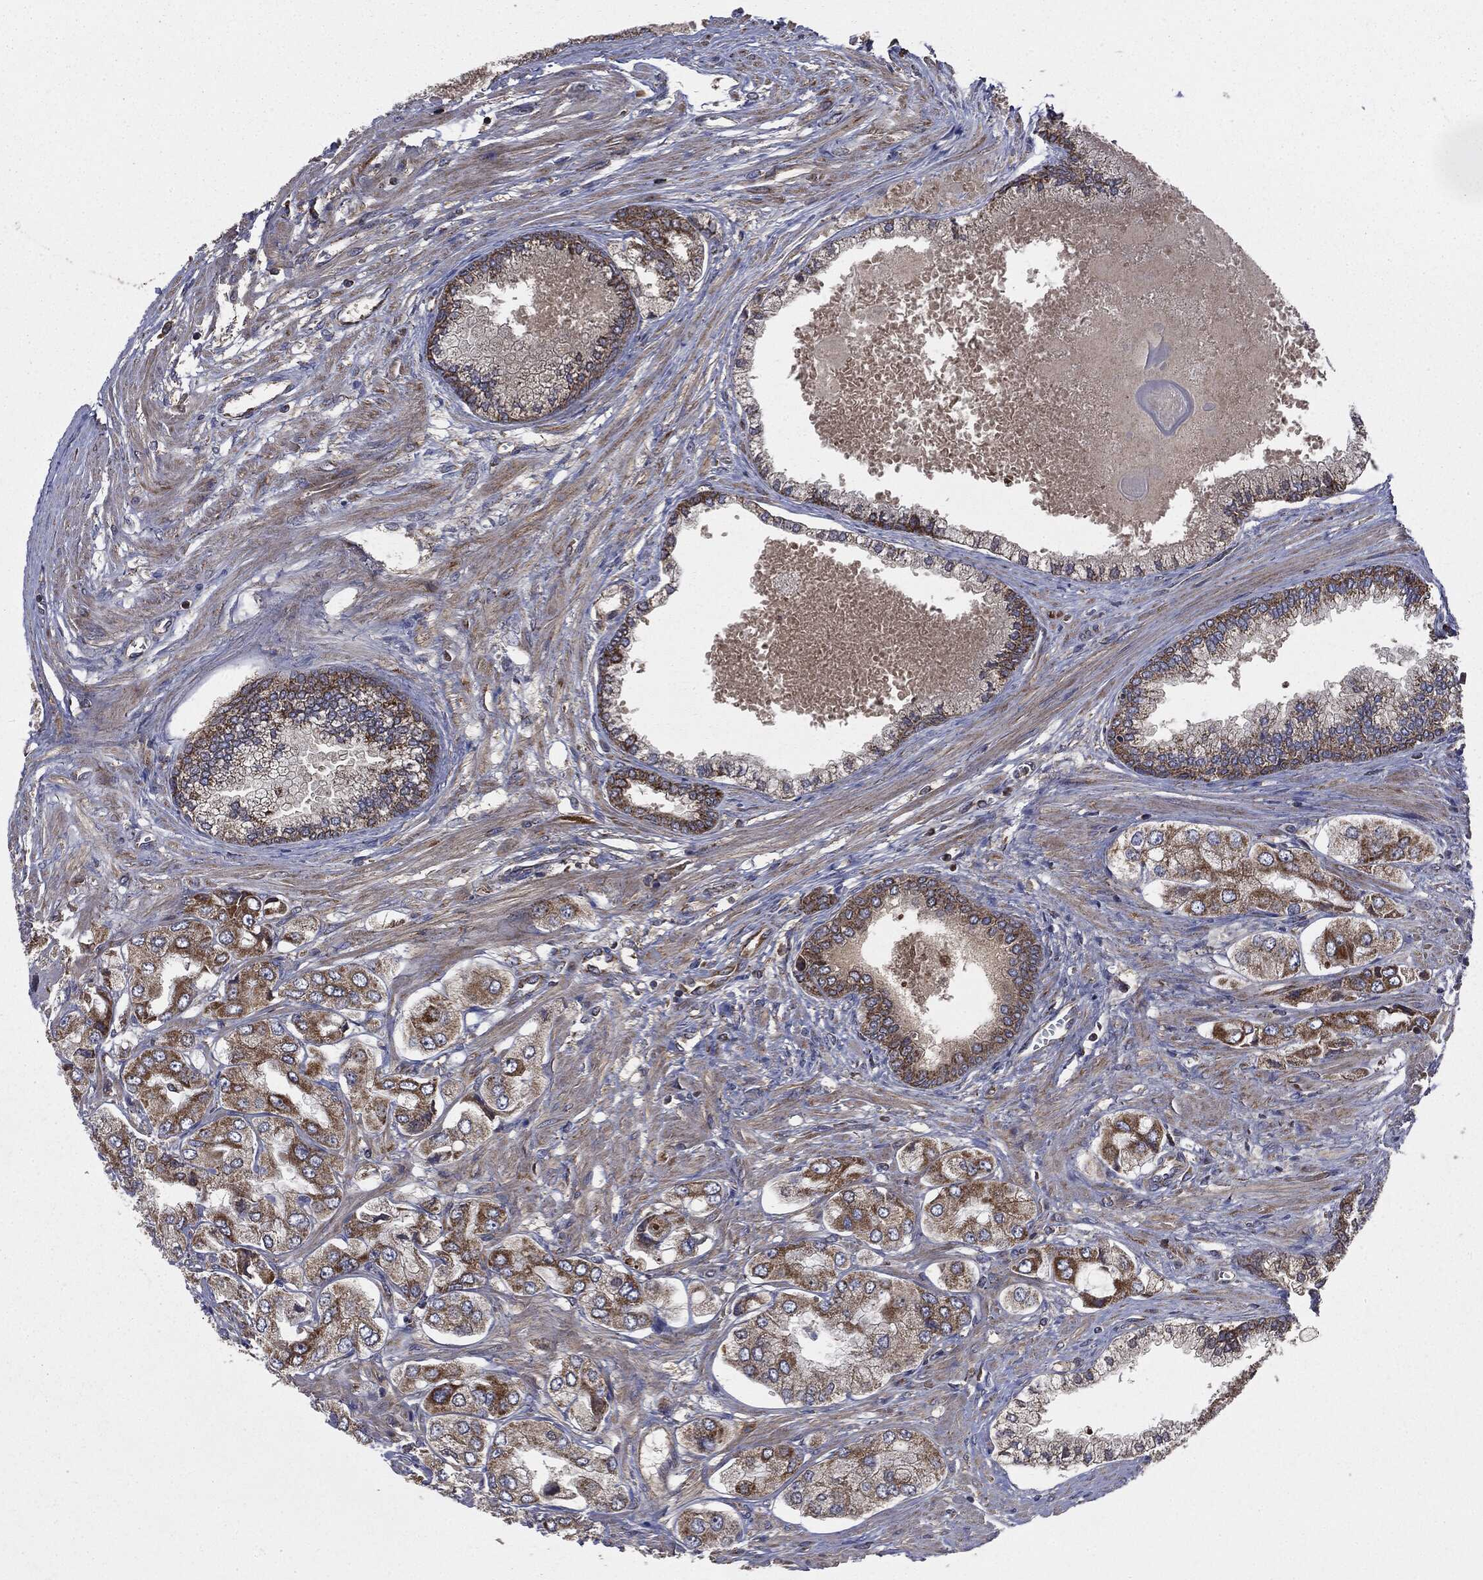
{"staining": {"intensity": "strong", "quantity": "<25%", "location": "cytoplasmic/membranous"}, "tissue": "prostate cancer", "cell_type": "Tumor cells", "image_type": "cancer", "snomed": [{"axis": "morphology", "description": "Adenocarcinoma, Low grade"}, {"axis": "topography", "description": "Prostate"}], "caption": "Immunohistochemistry micrograph of human prostate low-grade adenocarcinoma stained for a protein (brown), which displays medium levels of strong cytoplasmic/membranous positivity in approximately <25% of tumor cells.", "gene": "MAPK6", "patient": {"sex": "male", "age": 69}}